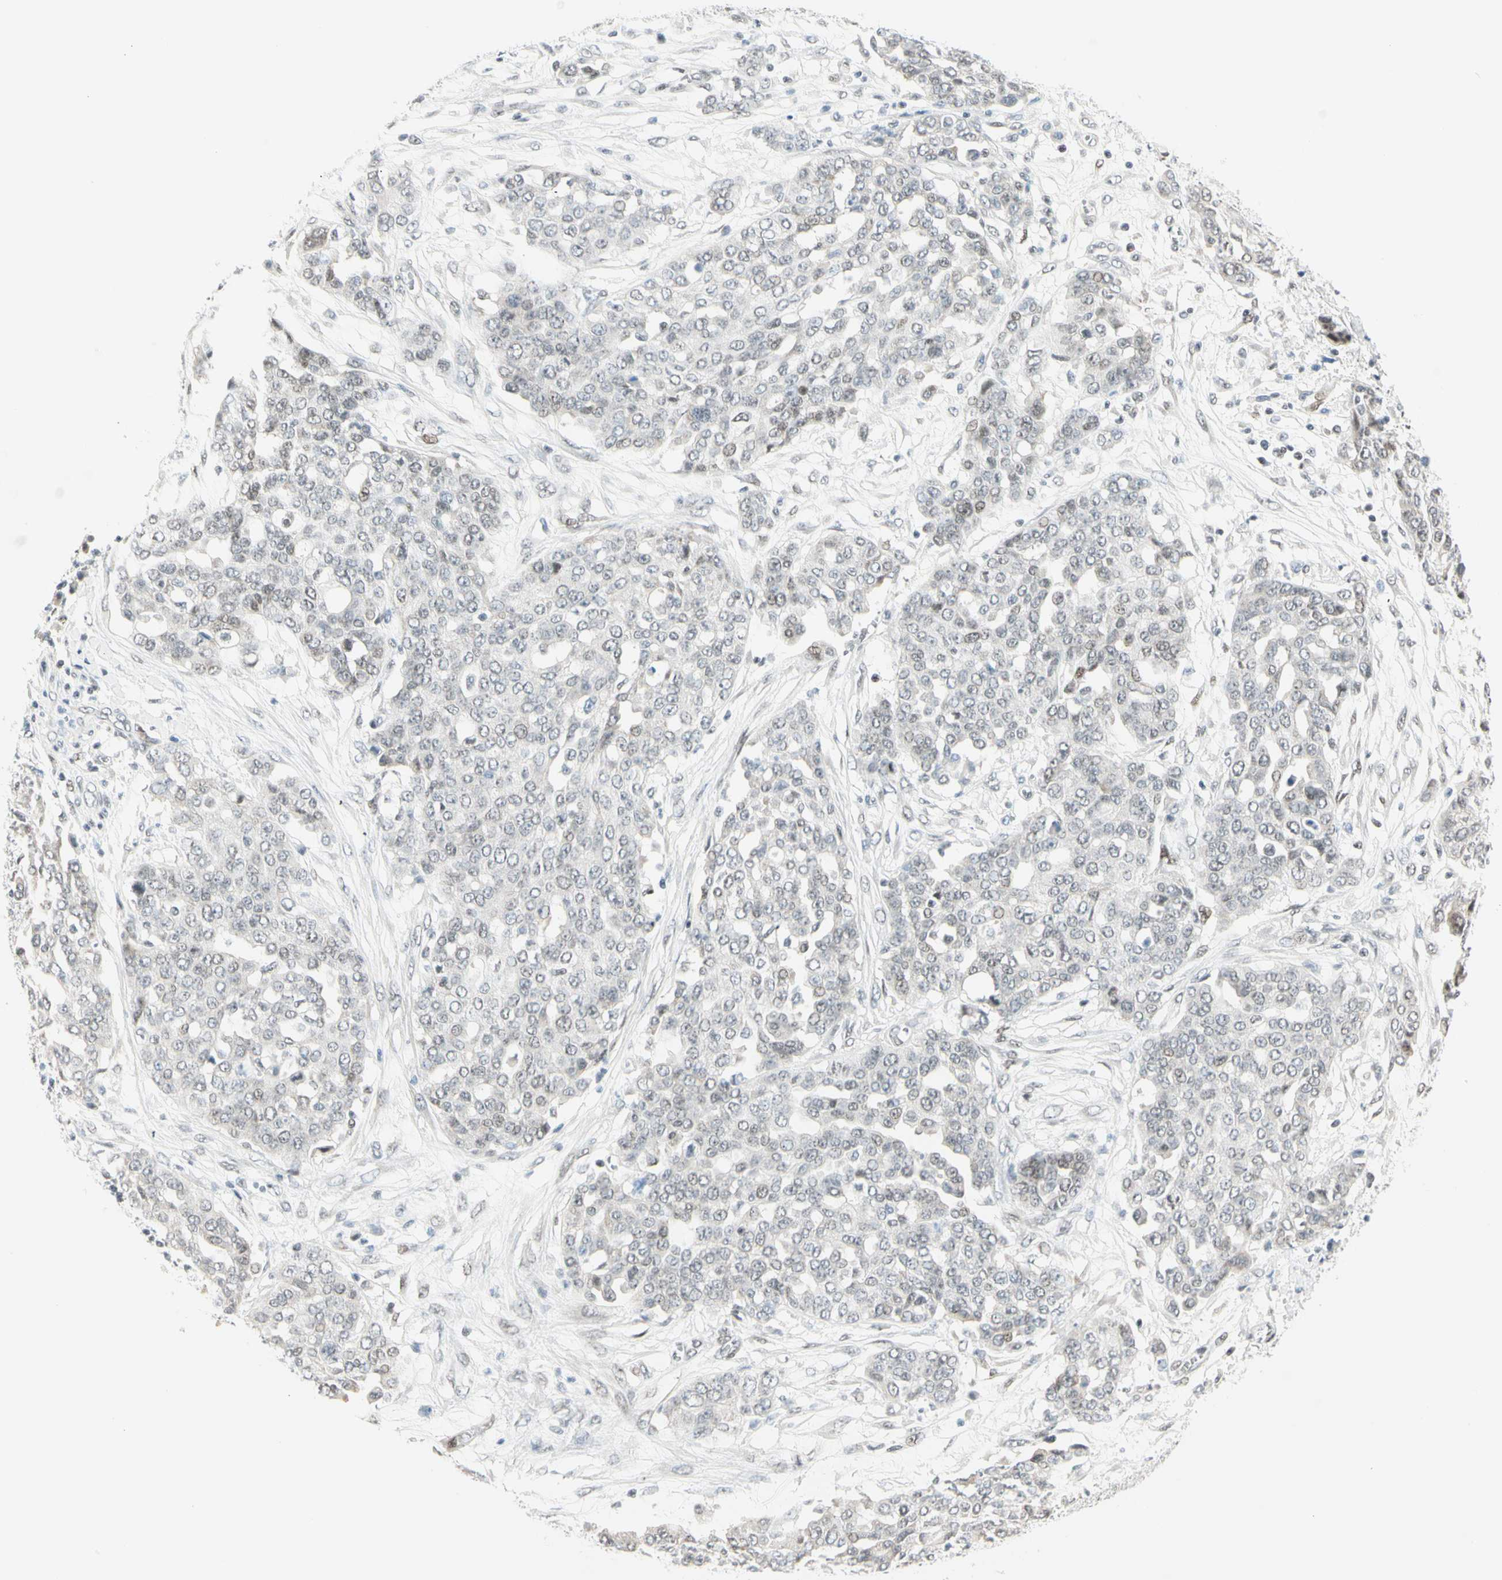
{"staining": {"intensity": "negative", "quantity": "none", "location": "none"}, "tissue": "ovarian cancer", "cell_type": "Tumor cells", "image_type": "cancer", "snomed": [{"axis": "morphology", "description": "Cystadenocarcinoma, serous, NOS"}, {"axis": "topography", "description": "Soft tissue"}, {"axis": "topography", "description": "Ovary"}], "caption": "IHC histopathology image of neoplastic tissue: ovarian serous cystadenocarcinoma stained with DAB (3,3'-diaminobenzidine) reveals no significant protein expression in tumor cells.", "gene": "PKNOX1", "patient": {"sex": "female", "age": 57}}